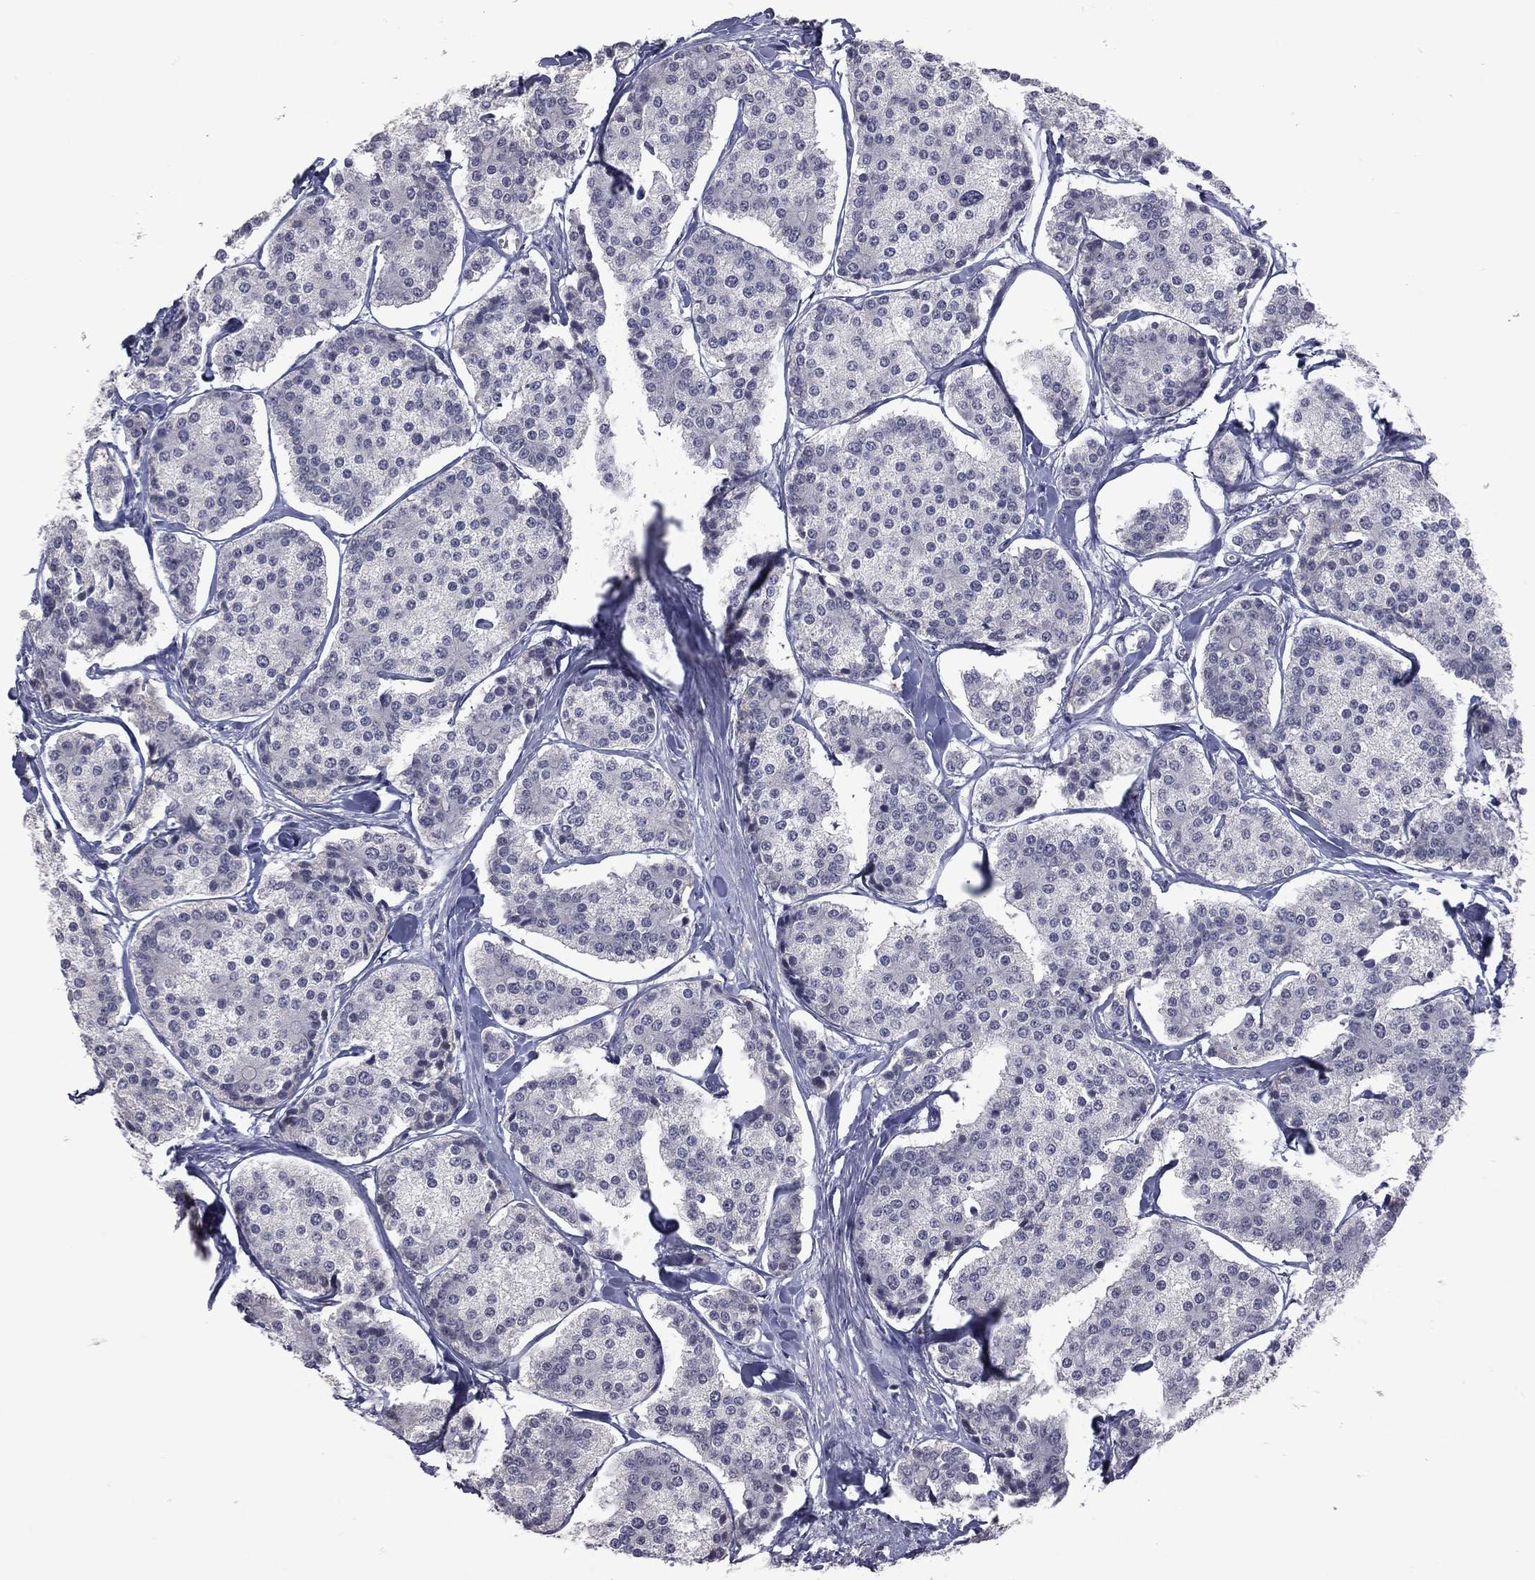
{"staining": {"intensity": "negative", "quantity": "none", "location": "none"}, "tissue": "carcinoid", "cell_type": "Tumor cells", "image_type": "cancer", "snomed": [{"axis": "morphology", "description": "Carcinoid, malignant, NOS"}, {"axis": "topography", "description": "Small intestine"}], "caption": "High magnification brightfield microscopy of malignant carcinoid stained with DAB (3,3'-diaminobenzidine) (brown) and counterstained with hematoxylin (blue): tumor cells show no significant expression.", "gene": "DSG4", "patient": {"sex": "female", "age": 65}}